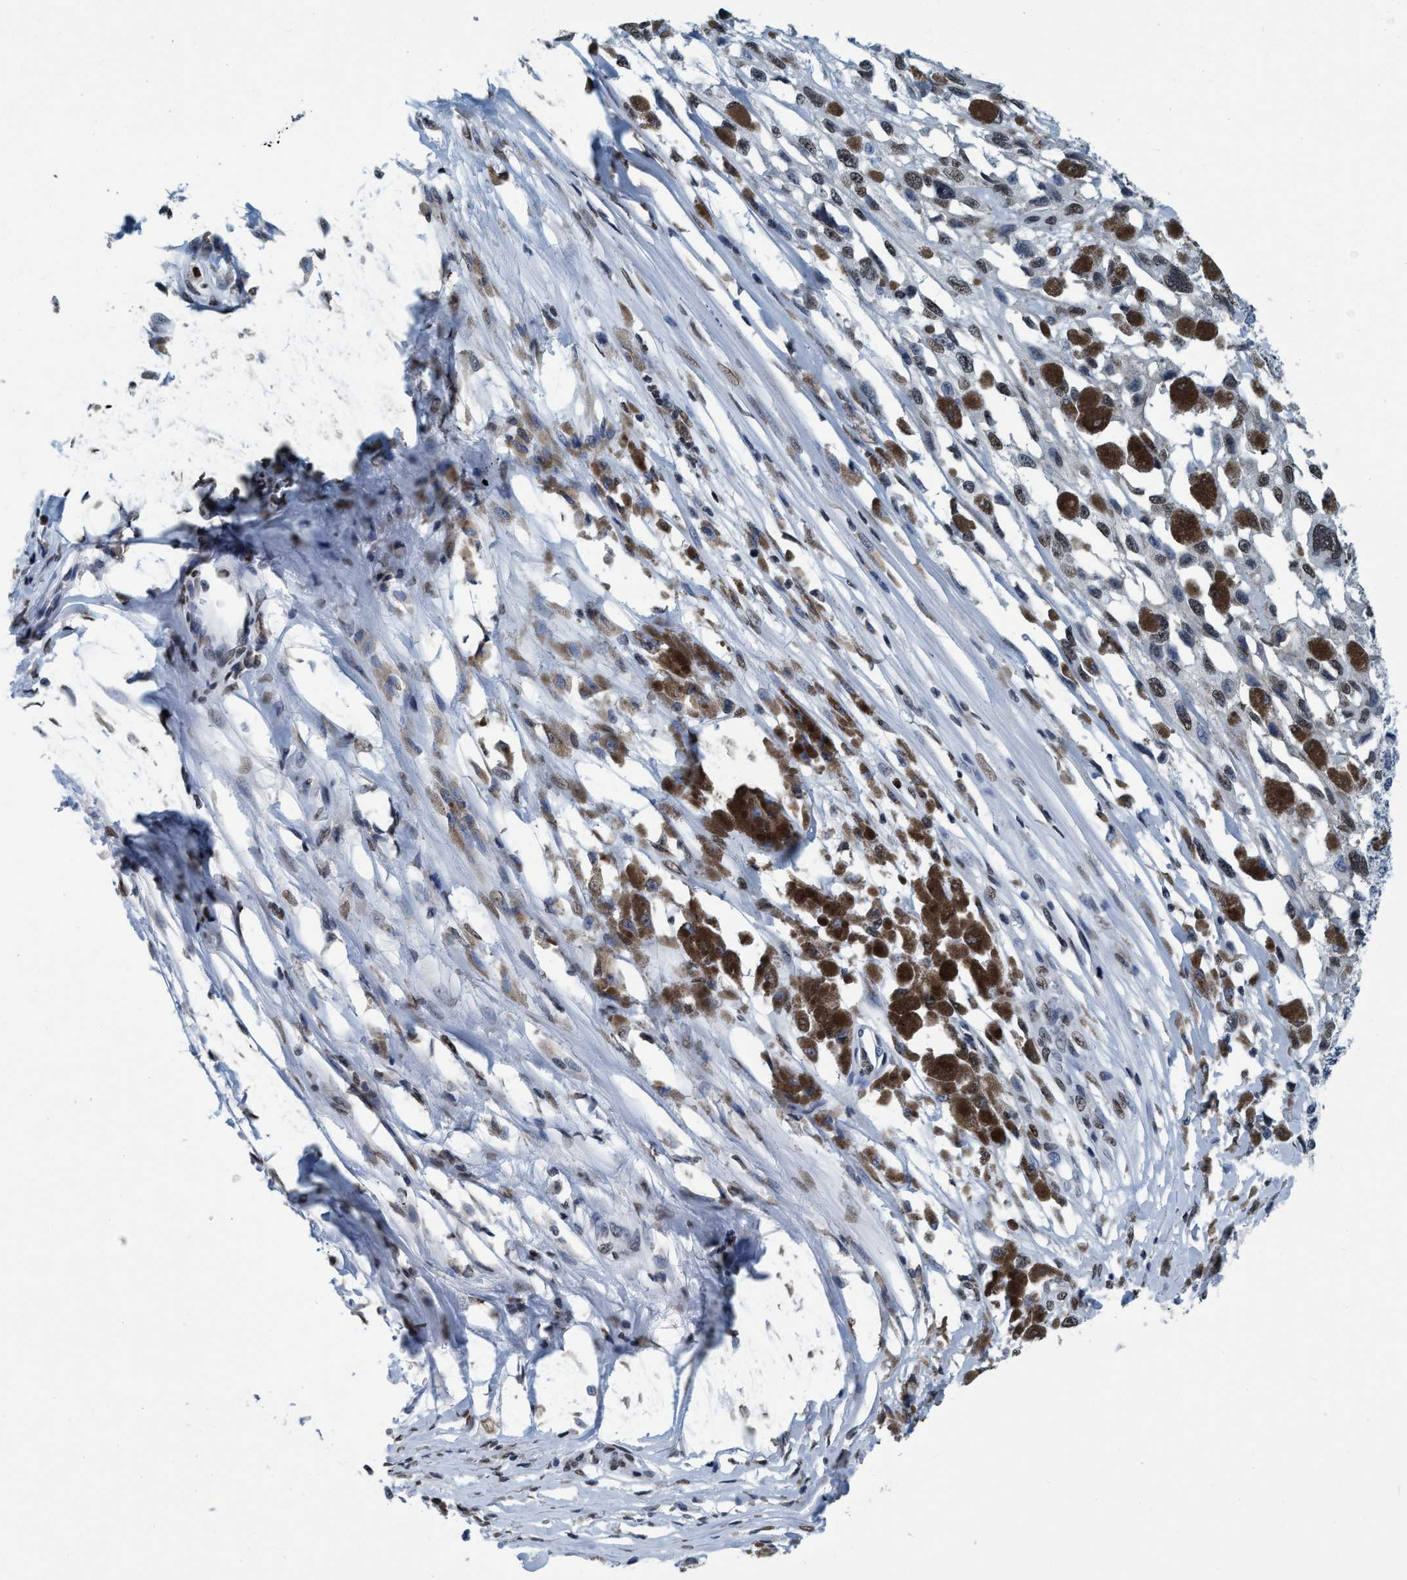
{"staining": {"intensity": "weak", "quantity": ">75%", "location": "nuclear"}, "tissue": "melanoma", "cell_type": "Tumor cells", "image_type": "cancer", "snomed": [{"axis": "morphology", "description": "Malignant melanoma, Metastatic site"}, {"axis": "topography", "description": "Lymph node"}], "caption": "About >75% of tumor cells in human melanoma exhibit weak nuclear protein positivity as visualized by brown immunohistochemical staining.", "gene": "CCNE2", "patient": {"sex": "male", "age": 59}}